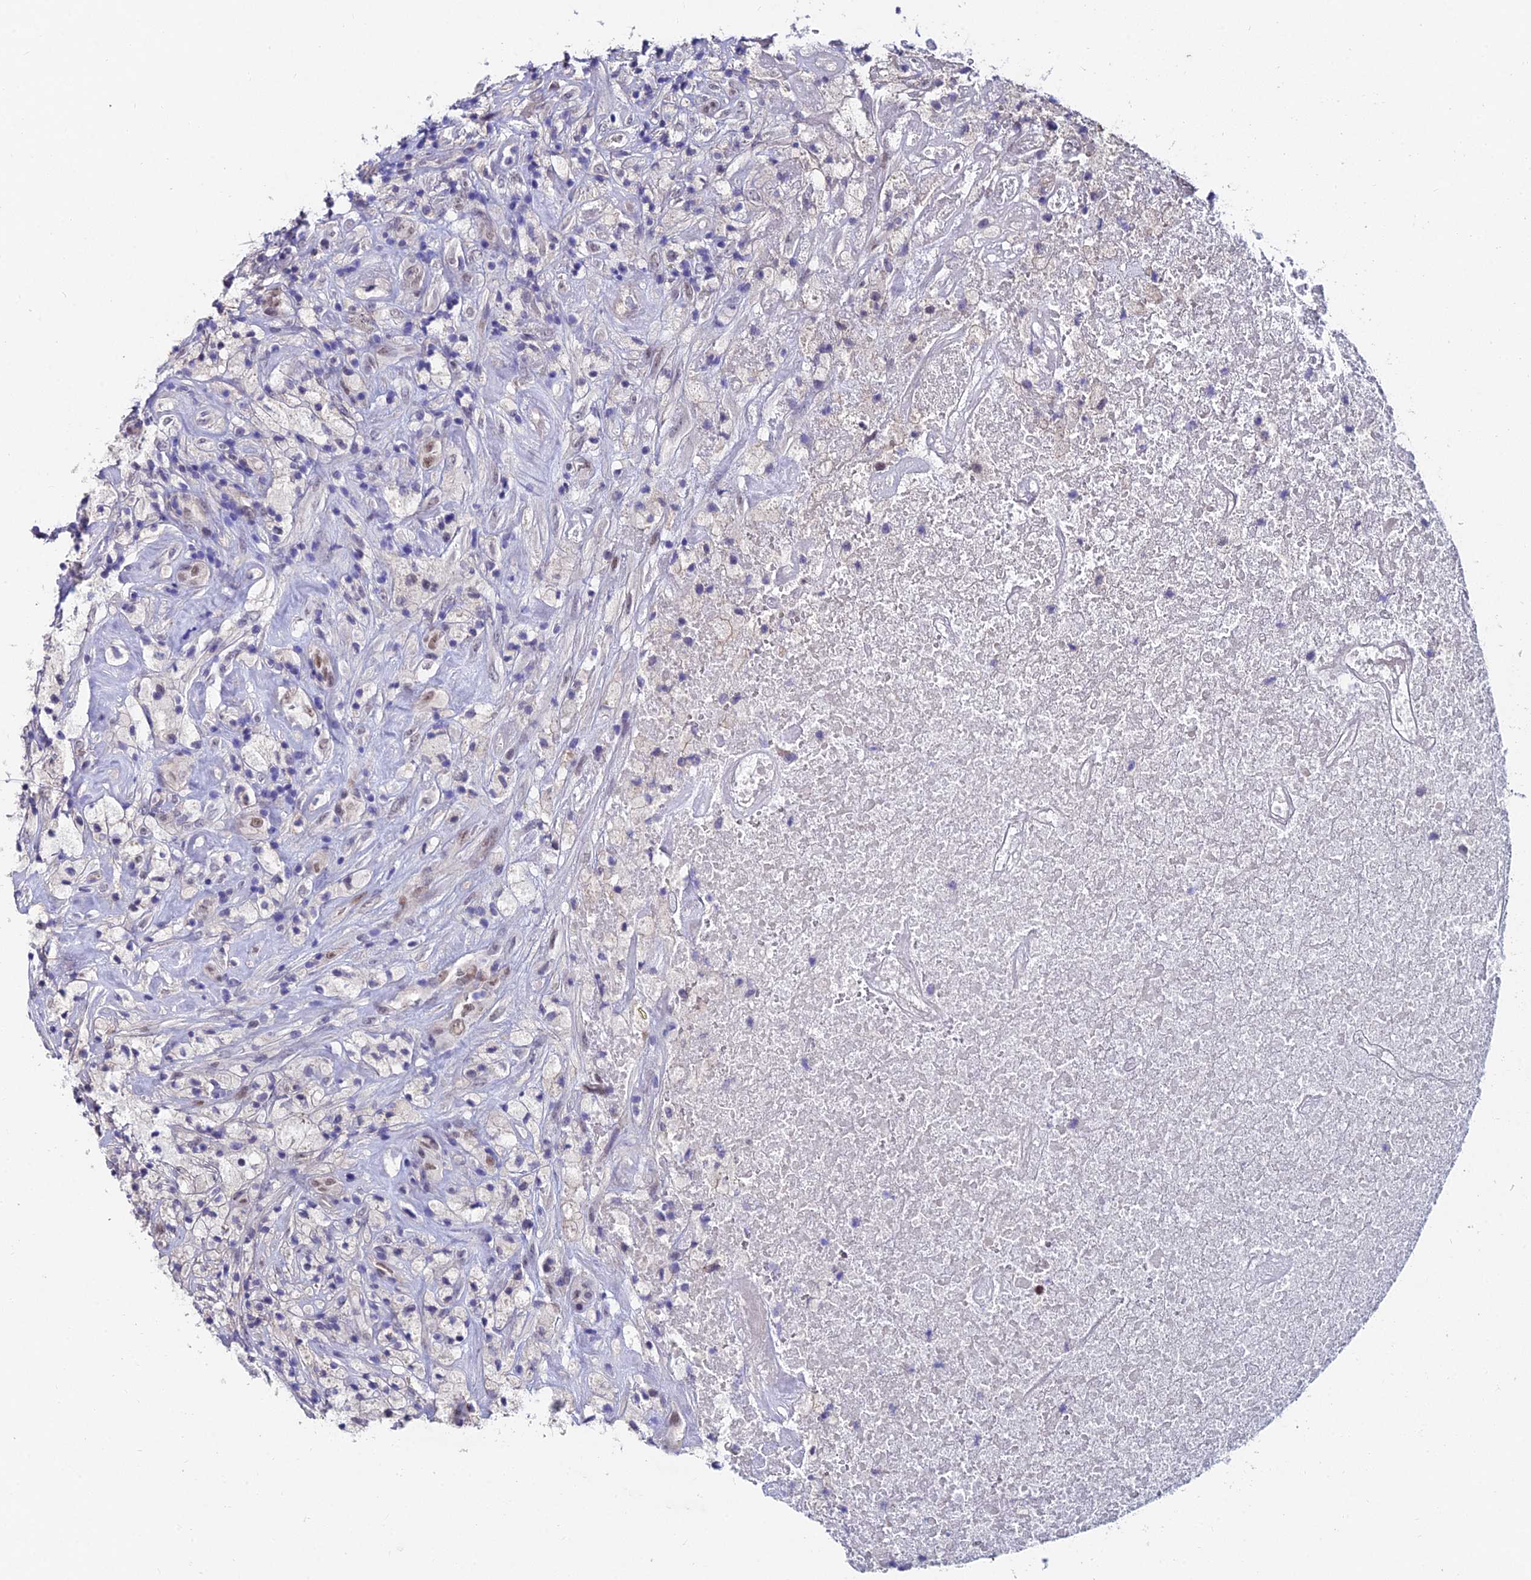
{"staining": {"intensity": "negative", "quantity": "none", "location": "none"}, "tissue": "glioma", "cell_type": "Tumor cells", "image_type": "cancer", "snomed": [{"axis": "morphology", "description": "Glioma, malignant, High grade"}, {"axis": "topography", "description": "Brain"}], "caption": "Human glioma stained for a protein using IHC reveals no staining in tumor cells.", "gene": "TRIM24", "patient": {"sex": "male", "age": 69}}